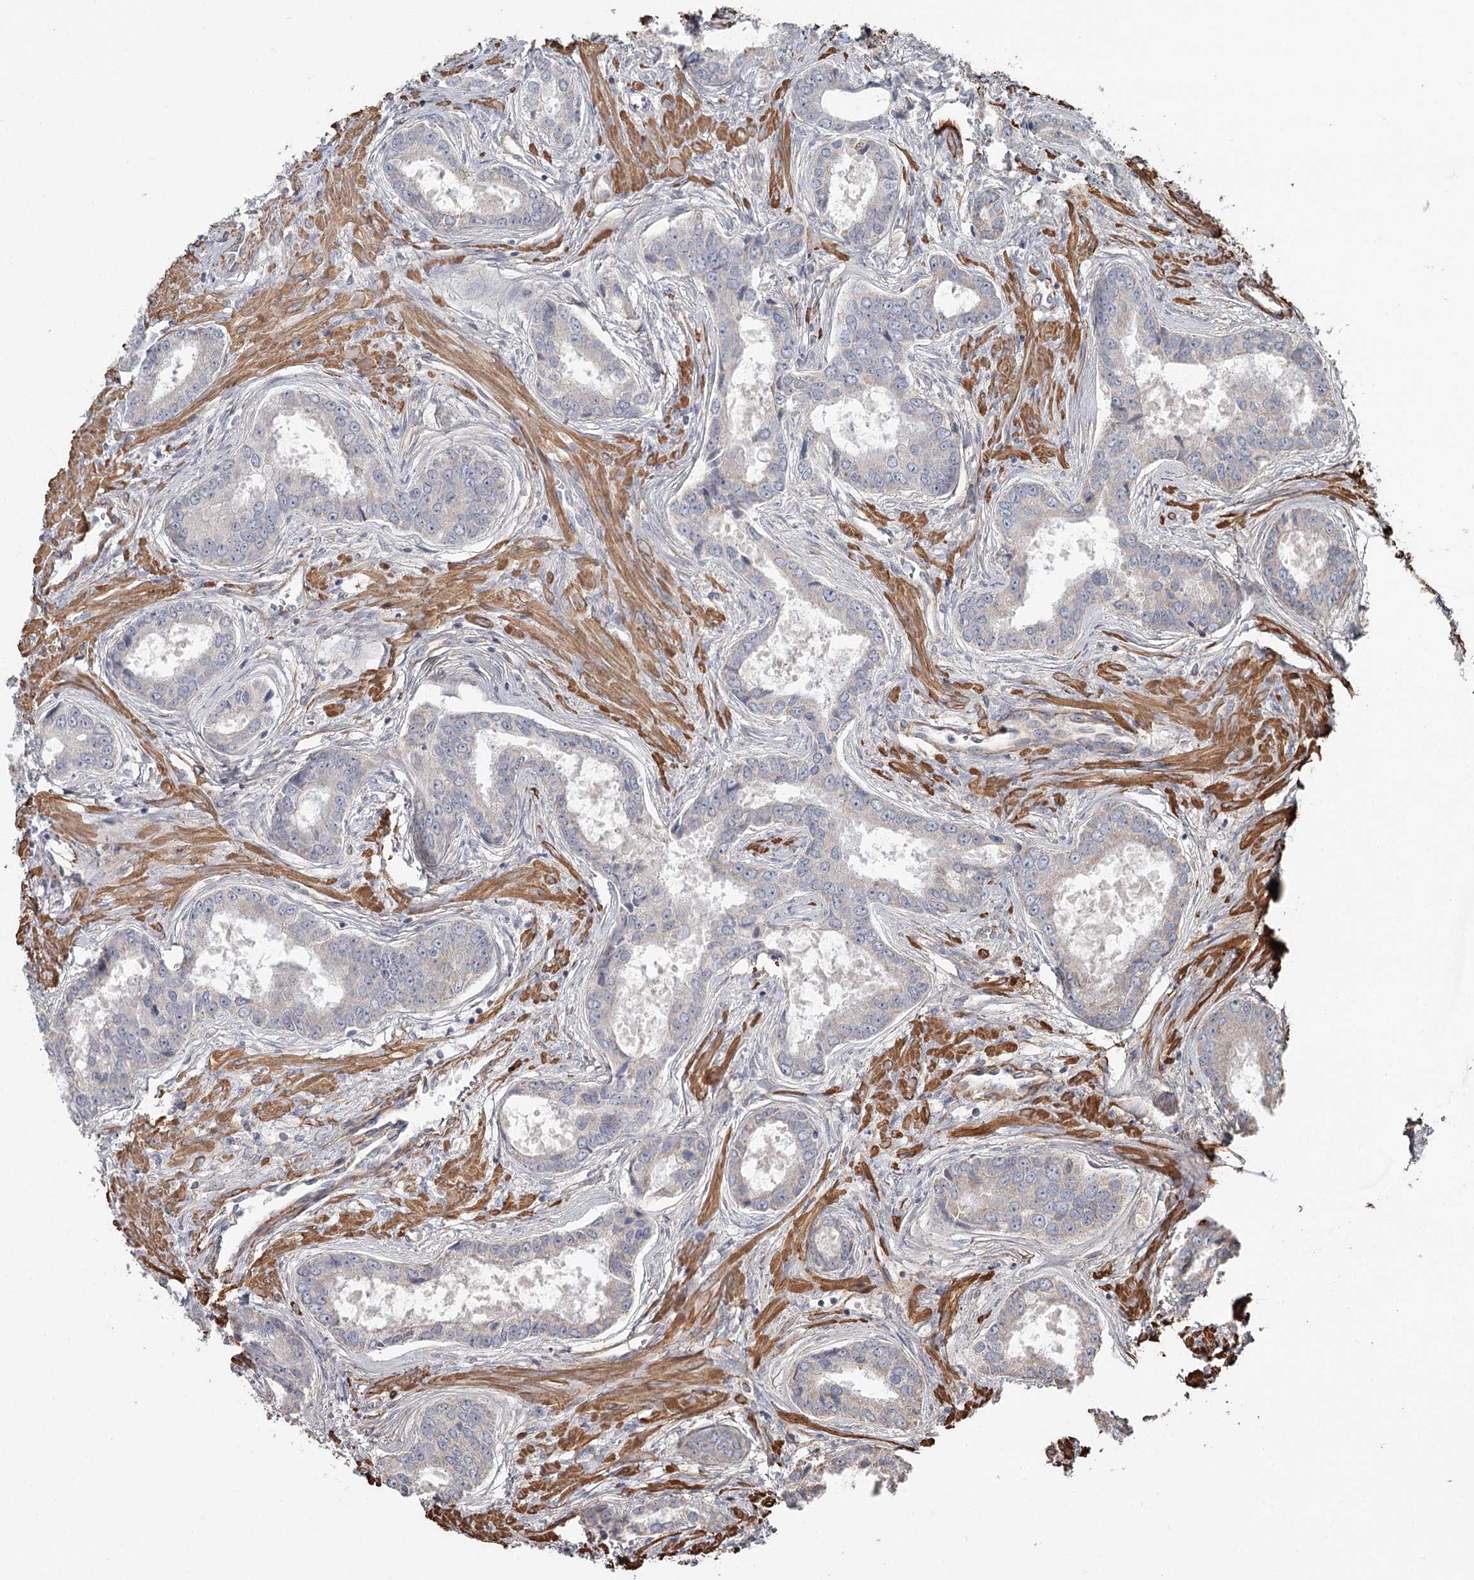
{"staining": {"intensity": "negative", "quantity": "none", "location": "none"}, "tissue": "prostate cancer", "cell_type": "Tumor cells", "image_type": "cancer", "snomed": [{"axis": "morphology", "description": "Adenocarcinoma, Low grade"}, {"axis": "topography", "description": "Prostate"}], "caption": "An immunohistochemistry (IHC) micrograph of prostate cancer (low-grade adenocarcinoma) is shown. There is no staining in tumor cells of prostate cancer (low-grade adenocarcinoma).", "gene": "DHRS9", "patient": {"sex": "male", "age": 68}}